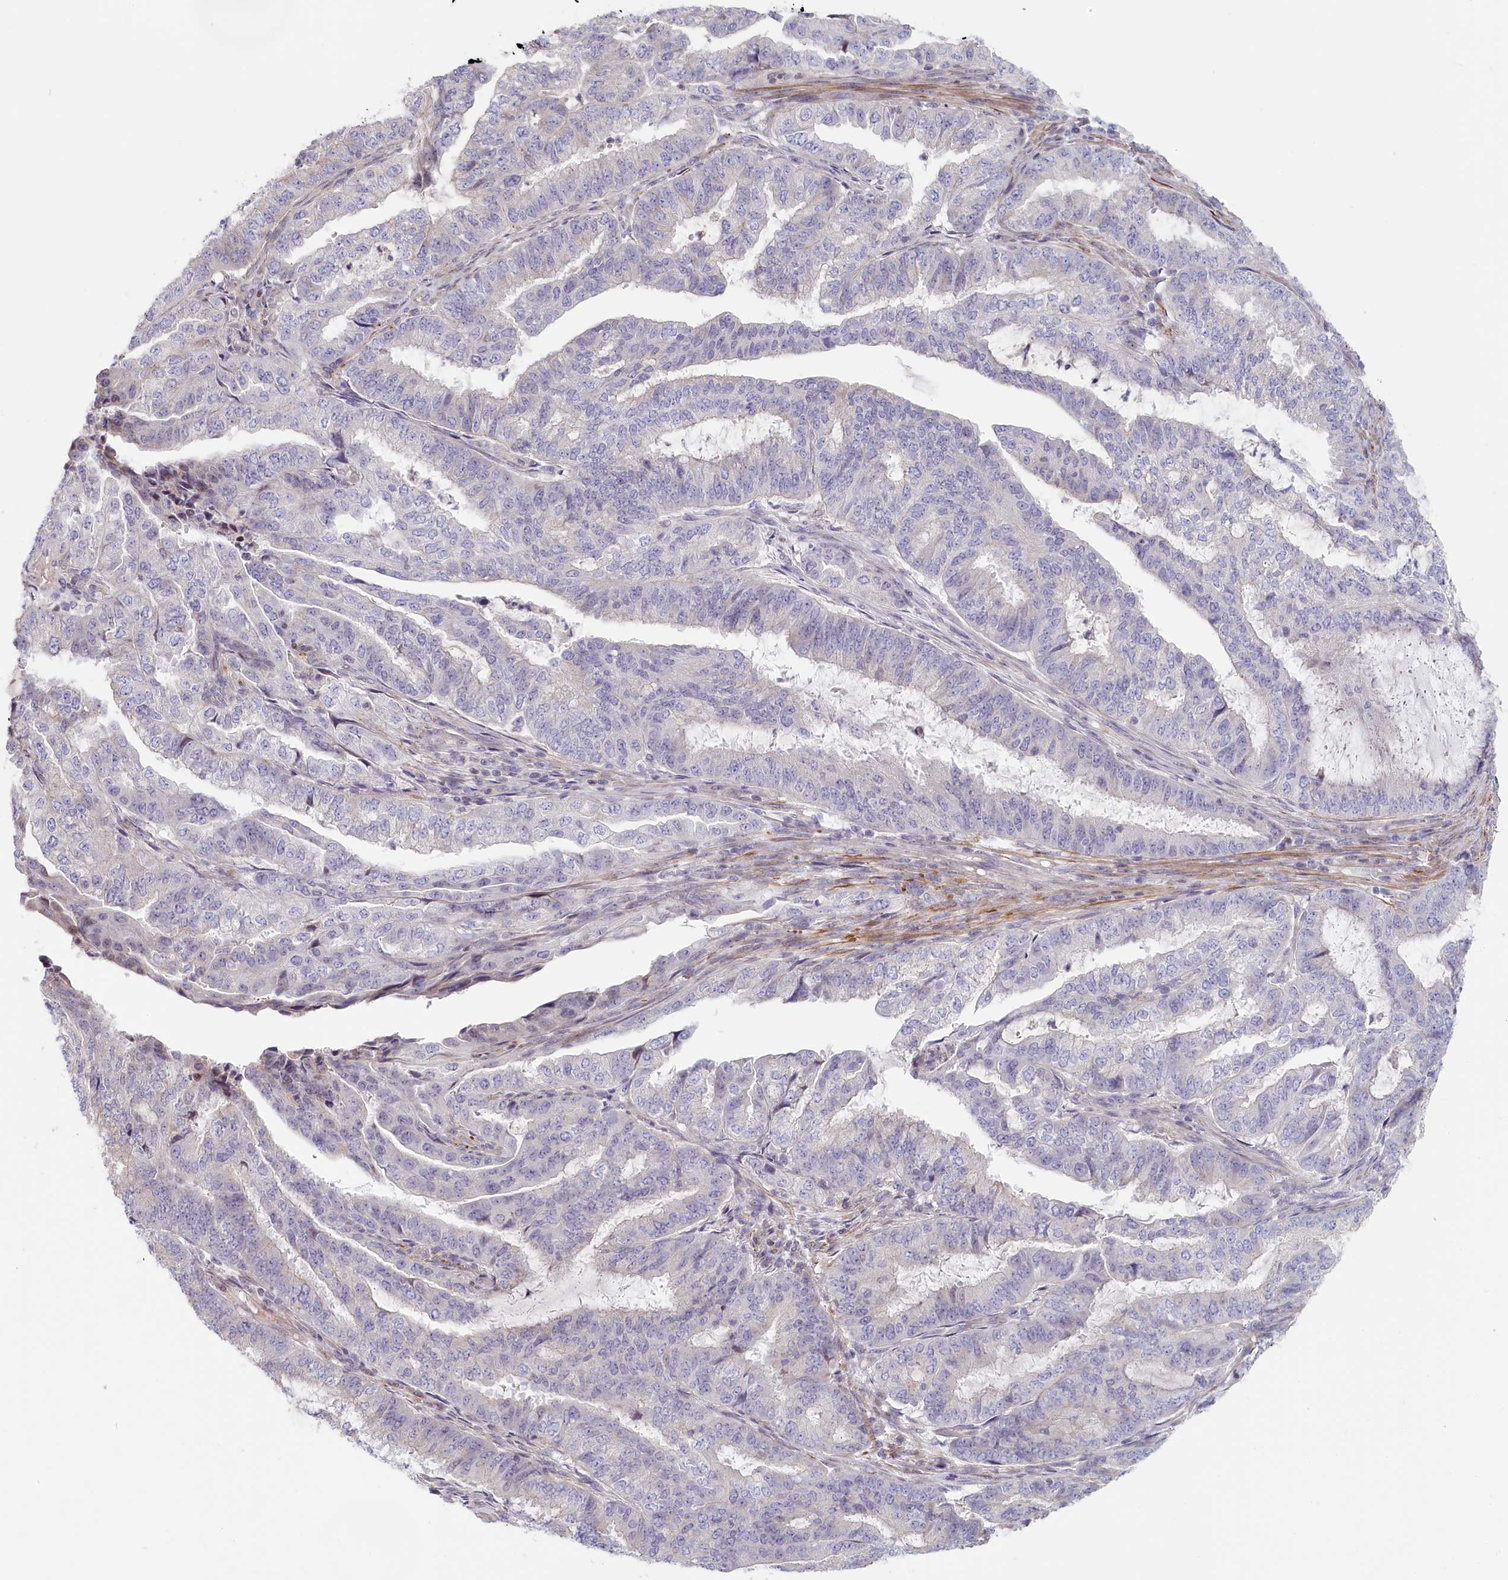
{"staining": {"intensity": "negative", "quantity": "none", "location": "none"}, "tissue": "endometrial cancer", "cell_type": "Tumor cells", "image_type": "cancer", "snomed": [{"axis": "morphology", "description": "Adenocarcinoma, NOS"}, {"axis": "topography", "description": "Endometrium"}], "caption": "A photomicrograph of human adenocarcinoma (endometrial) is negative for staining in tumor cells.", "gene": "INTS4", "patient": {"sex": "female", "age": 51}}